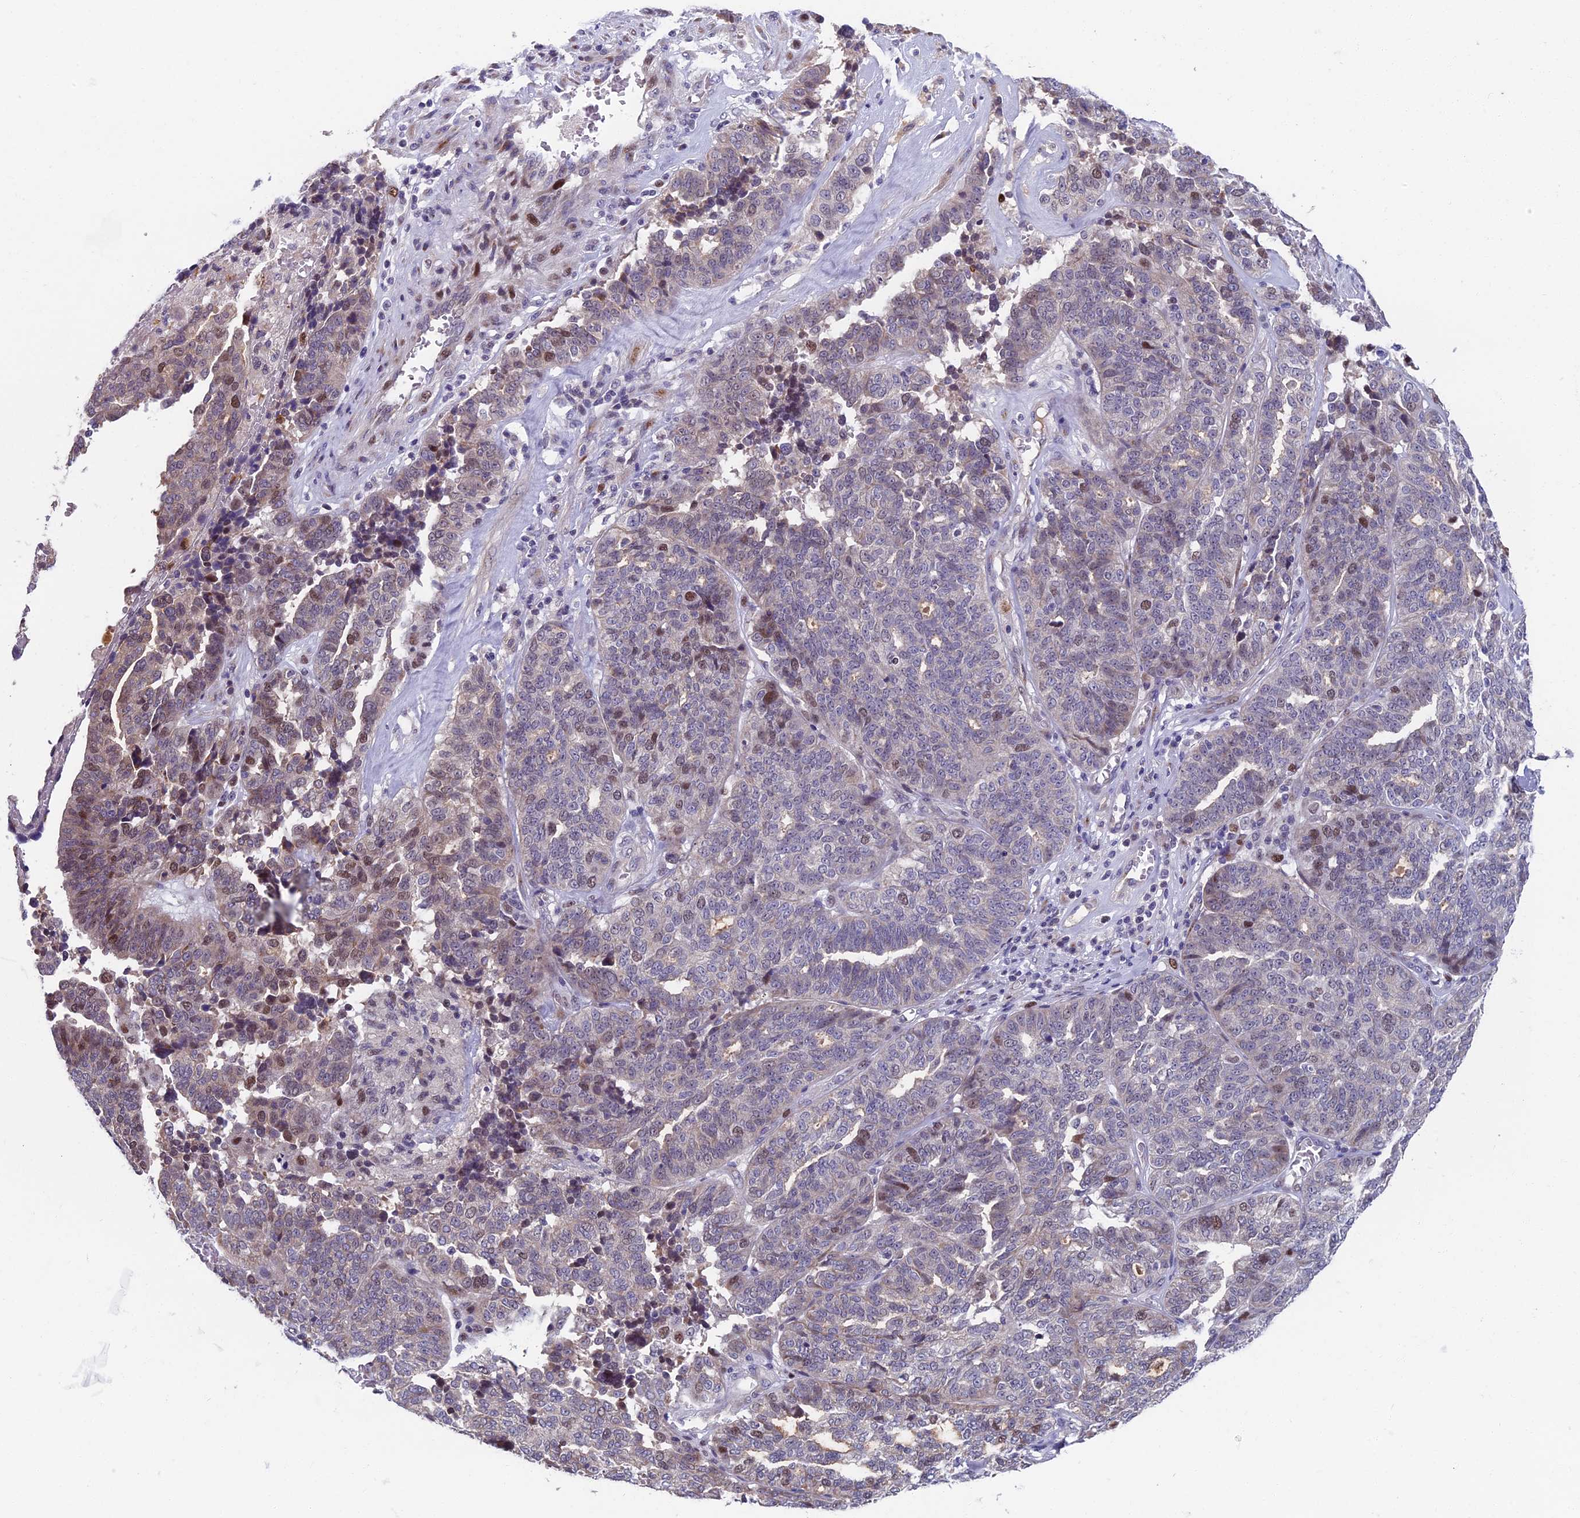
{"staining": {"intensity": "weak", "quantity": "<25%", "location": "nuclear"}, "tissue": "ovarian cancer", "cell_type": "Tumor cells", "image_type": "cancer", "snomed": [{"axis": "morphology", "description": "Cystadenocarcinoma, serous, NOS"}, {"axis": "topography", "description": "Ovary"}], "caption": "This is an IHC histopathology image of human ovarian serous cystadenocarcinoma. There is no expression in tumor cells.", "gene": "LIG1", "patient": {"sex": "female", "age": 59}}